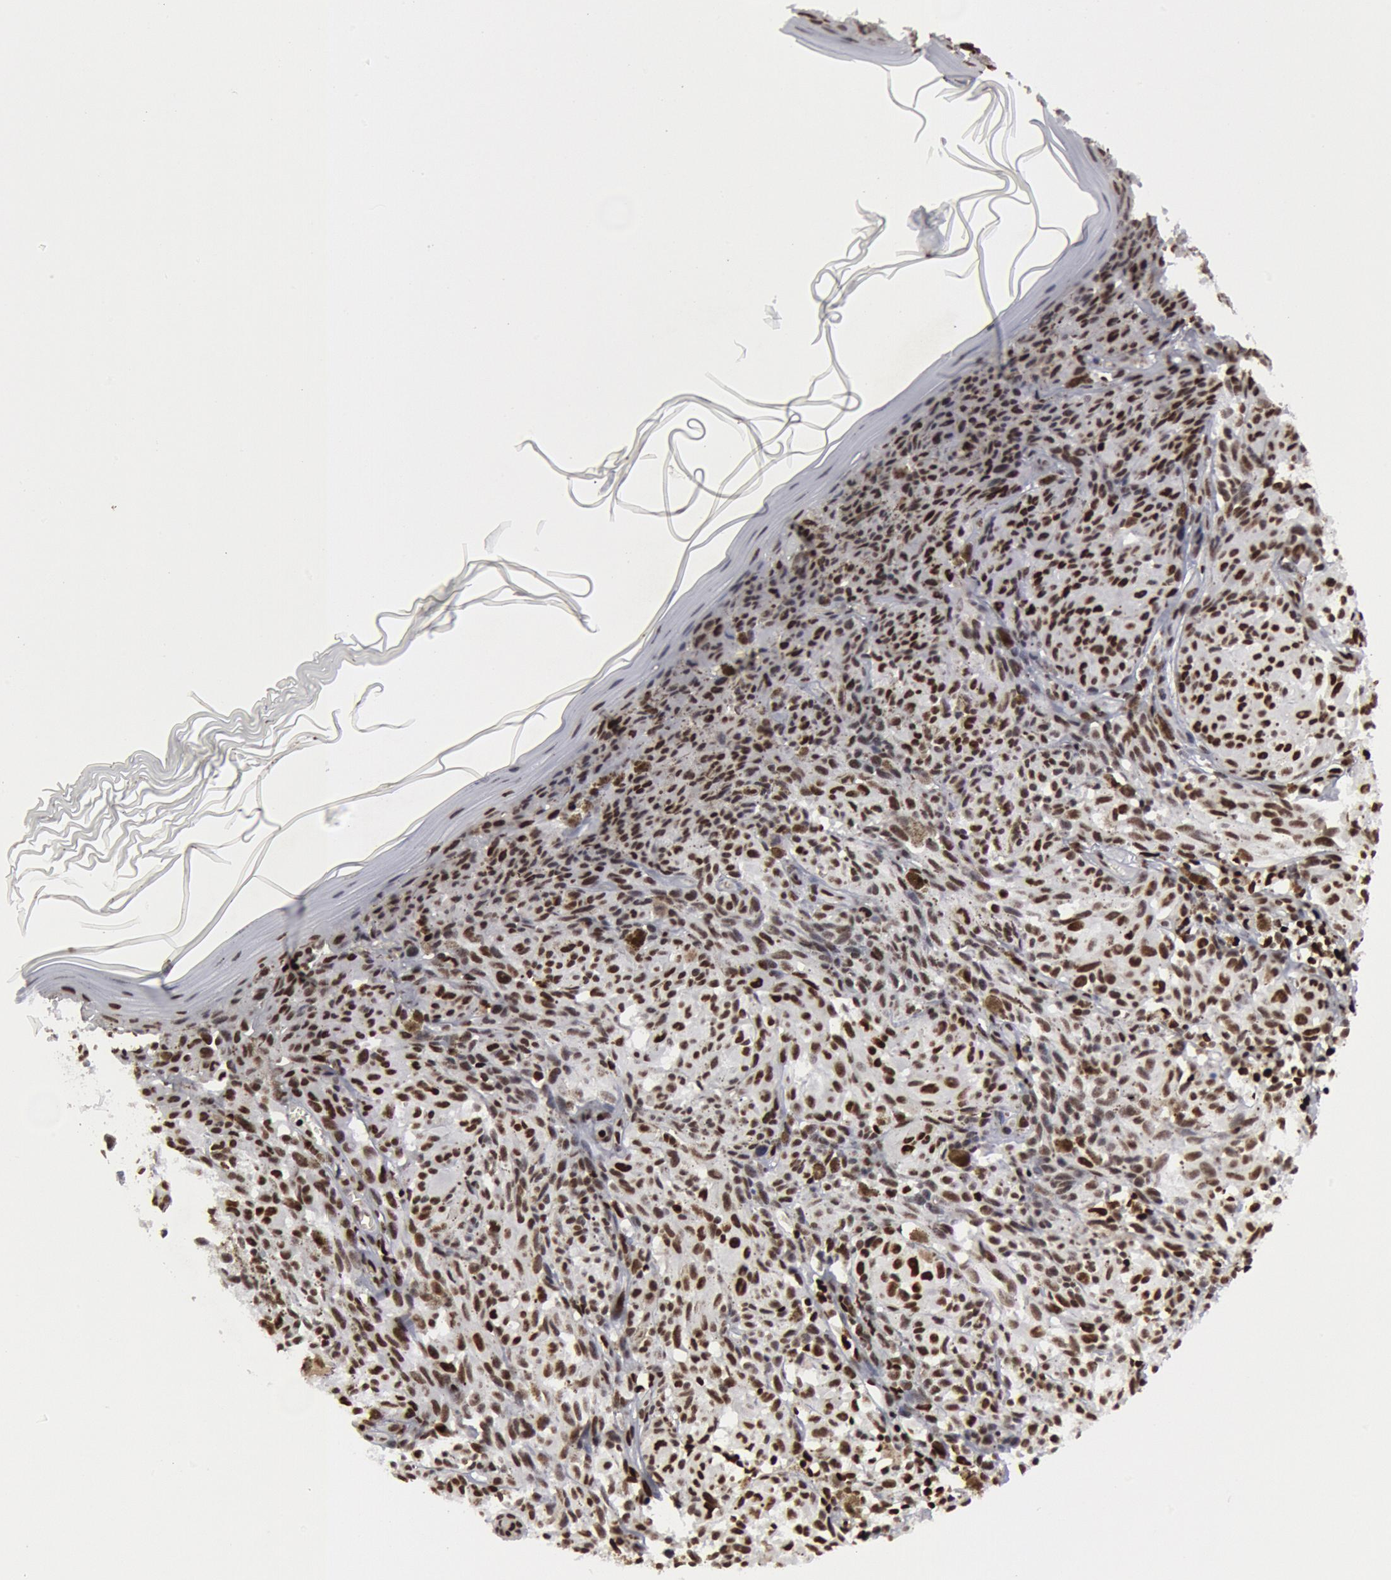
{"staining": {"intensity": "strong", "quantity": ">75%", "location": "nuclear"}, "tissue": "melanoma", "cell_type": "Tumor cells", "image_type": "cancer", "snomed": [{"axis": "morphology", "description": "Malignant melanoma, NOS"}, {"axis": "topography", "description": "Skin"}], "caption": "Protein expression analysis of melanoma reveals strong nuclear positivity in about >75% of tumor cells. The protein of interest is shown in brown color, while the nuclei are stained blue.", "gene": "SUB1", "patient": {"sex": "female", "age": 72}}